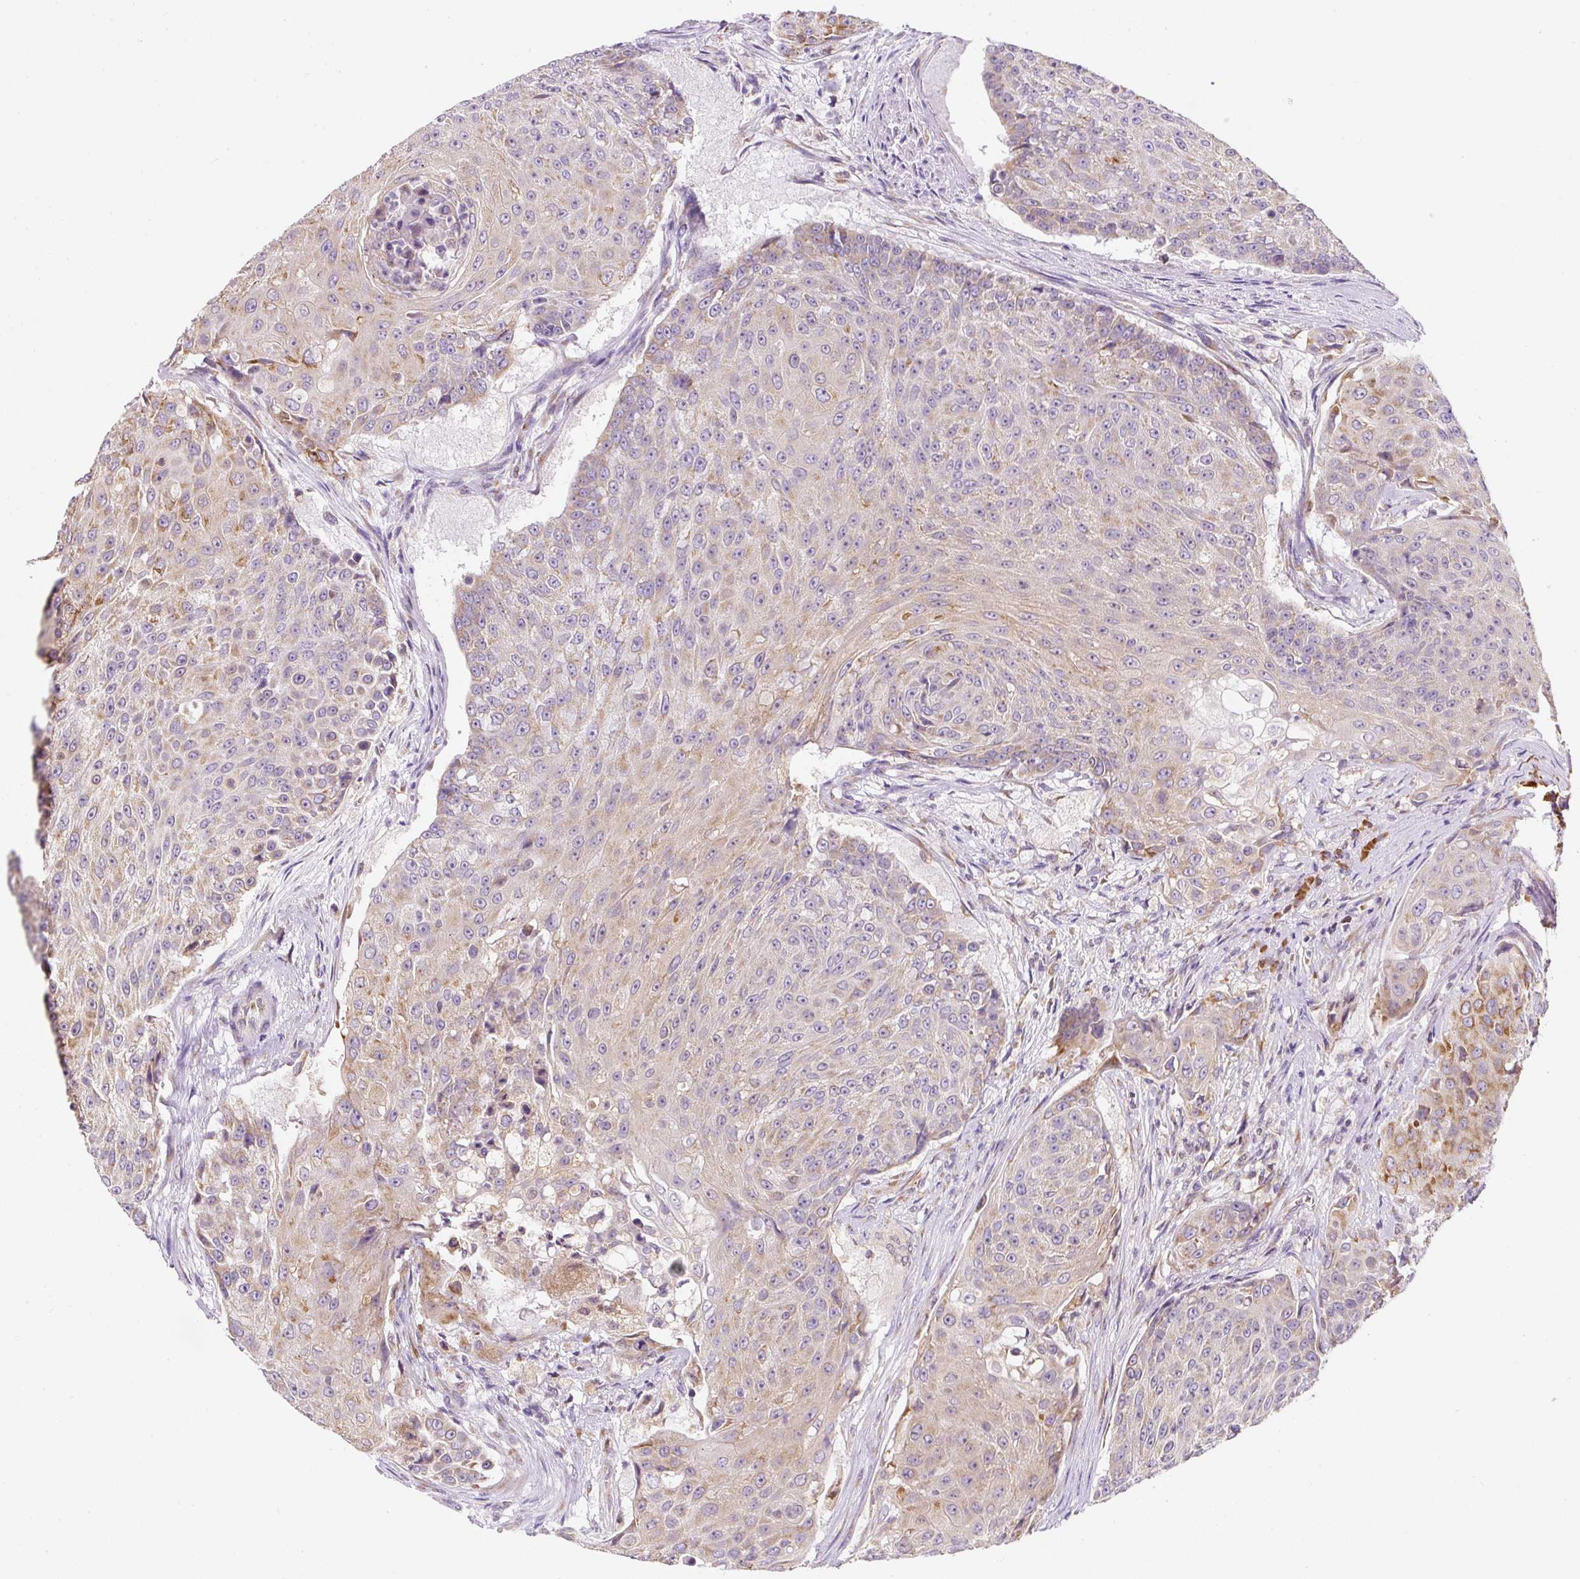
{"staining": {"intensity": "moderate", "quantity": "25%-75%", "location": "cytoplasmic/membranous"}, "tissue": "urothelial cancer", "cell_type": "Tumor cells", "image_type": "cancer", "snomed": [{"axis": "morphology", "description": "Urothelial carcinoma, High grade"}, {"axis": "topography", "description": "Urinary bladder"}], "caption": "High-grade urothelial carcinoma tissue demonstrates moderate cytoplasmic/membranous expression in about 25%-75% of tumor cells The staining is performed using DAB brown chromogen to label protein expression. The nuclei are counter-stained blue using hematoxylin.", "gene": "DDOST", "patient": {"sex": "female", "age": 63}}